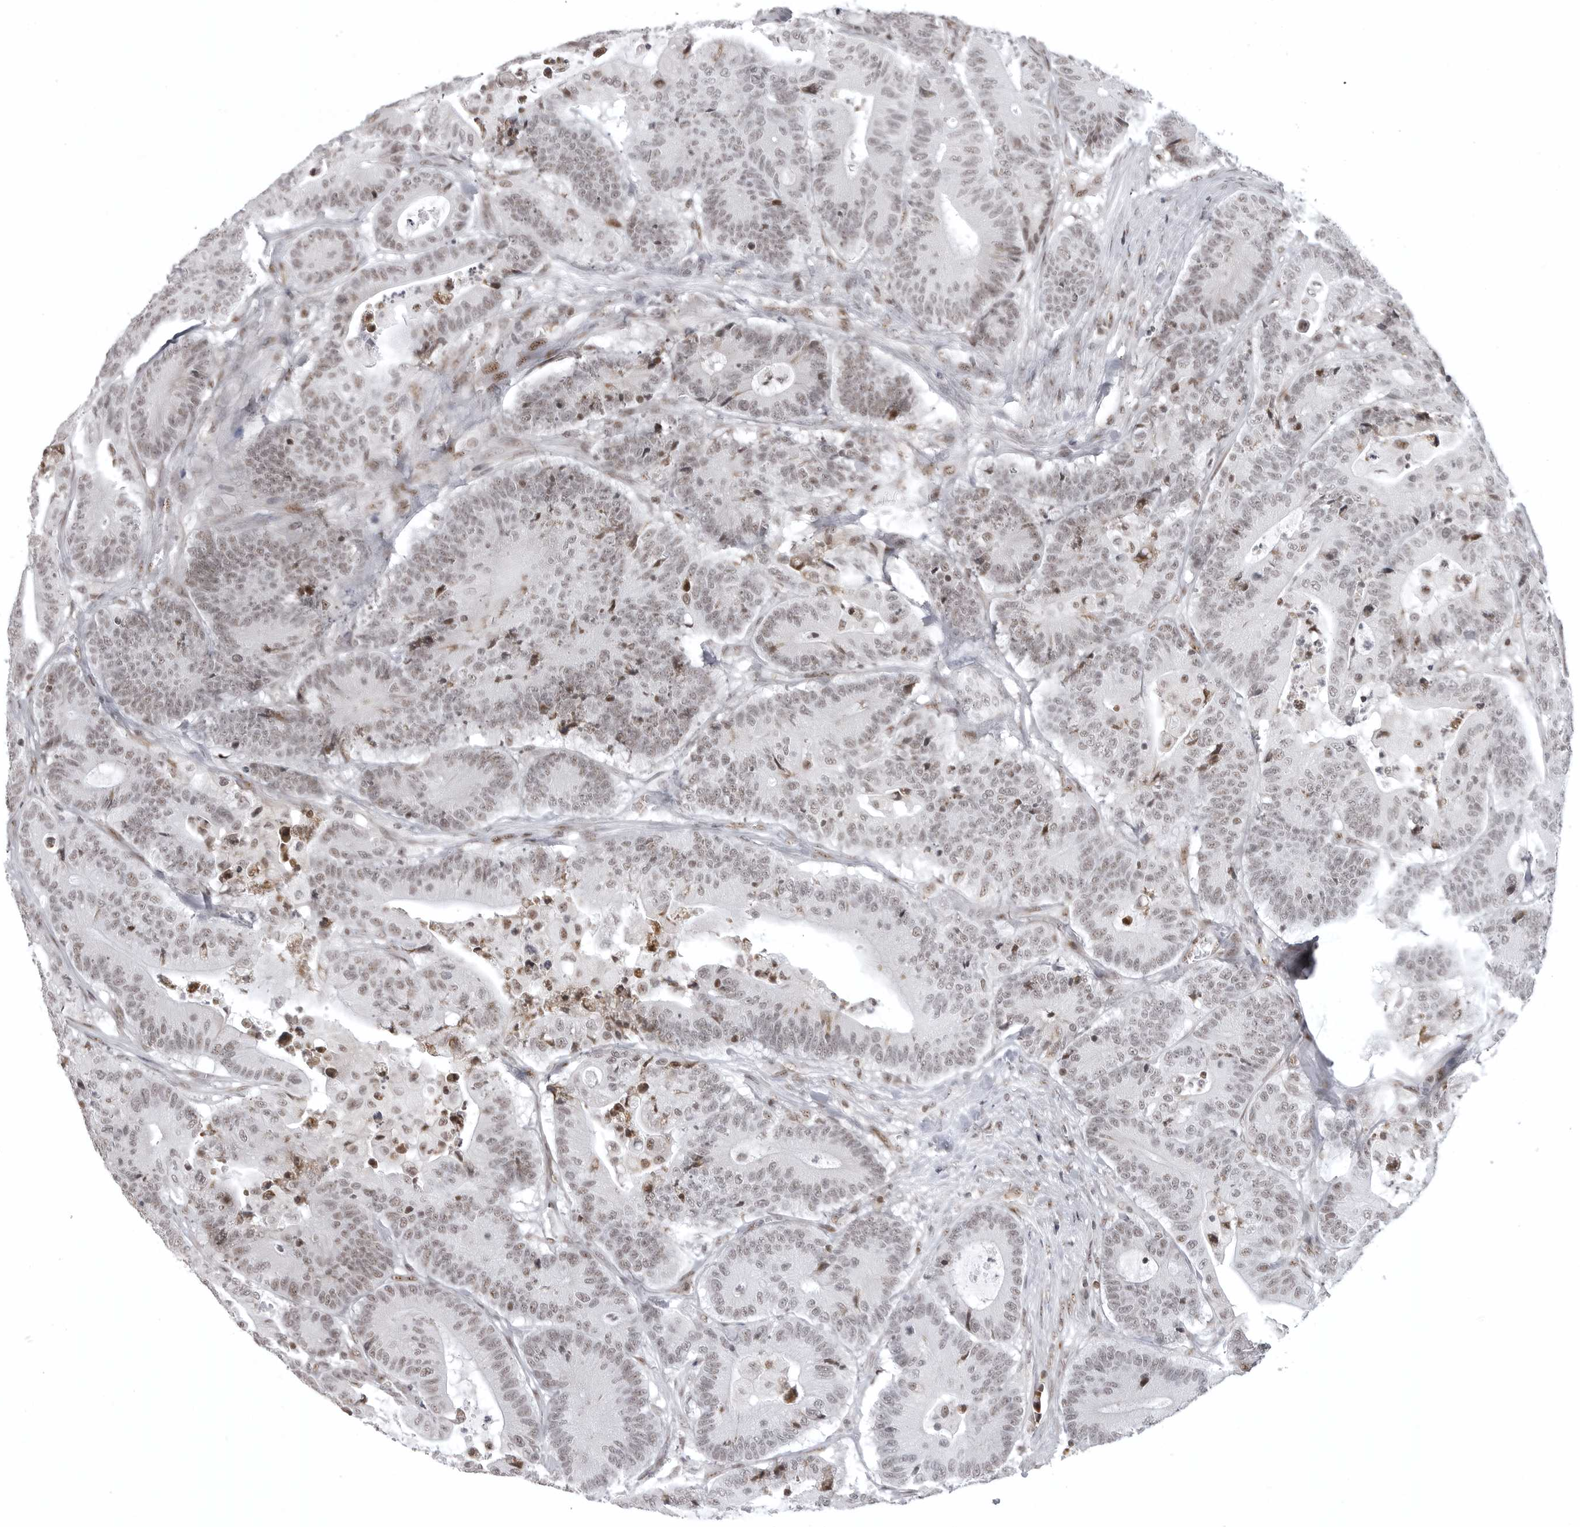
{"staining": {"intensity": "weak", "quantity": "25%-75%", "location": "nuclear"}, "tissue": "colorectal cancer", "cell_type": "Tumor cells", "image_type": "cancer", "snomed": [{"axis": "morphology", "description": "Adenocarcinoma, NOS"}, {"axis": "topography", "description": "Colon"}], "caption": "Brown immunohistochemical staining in human colorectal cancer demonstrates weak nuclear expression in approximately 25%-75% of tumor cells.", "gene": "WRAP53", "patient": {"sex": "female", "age": 84}}